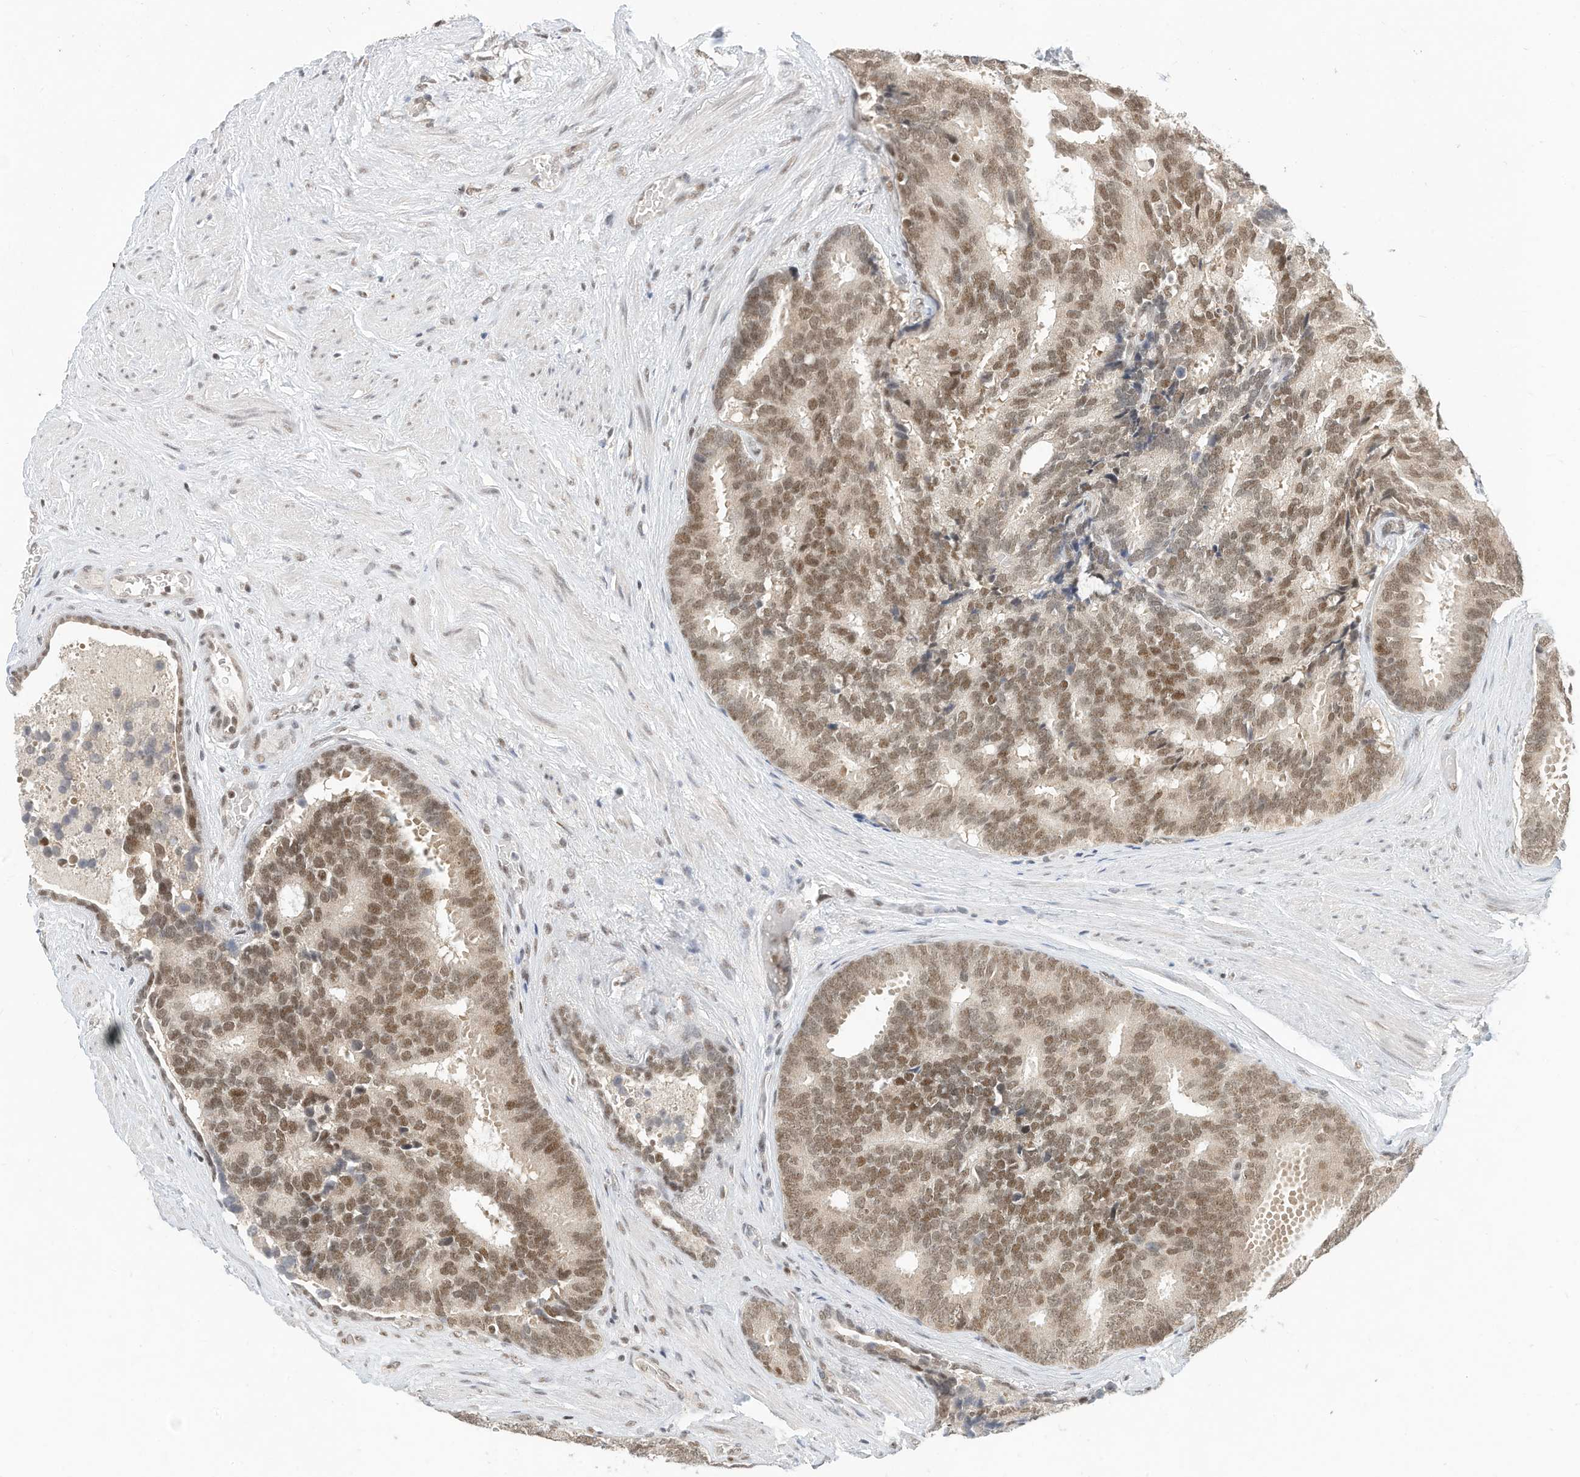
{"staining": {"intensity": "moderate", "quantity": ">75%", "location": "nuclear"}, "tissue": "prostate cancer", "cell_type": "Tumor cells", "image_type": "cancer", "snomed": [{"axis": "morphology", "description": "Adenocarcinoma, Low grade"}, {"axis": "topography", "description": "Prostate"}], "caption": "A high-resolution image shows immunohistochemistry staining of prostate cancer, which shows moderate nuclear positivity in about >75% of tumor cells.", "gene": "OGT", "patient": {"sex": "male", "age": 71}}